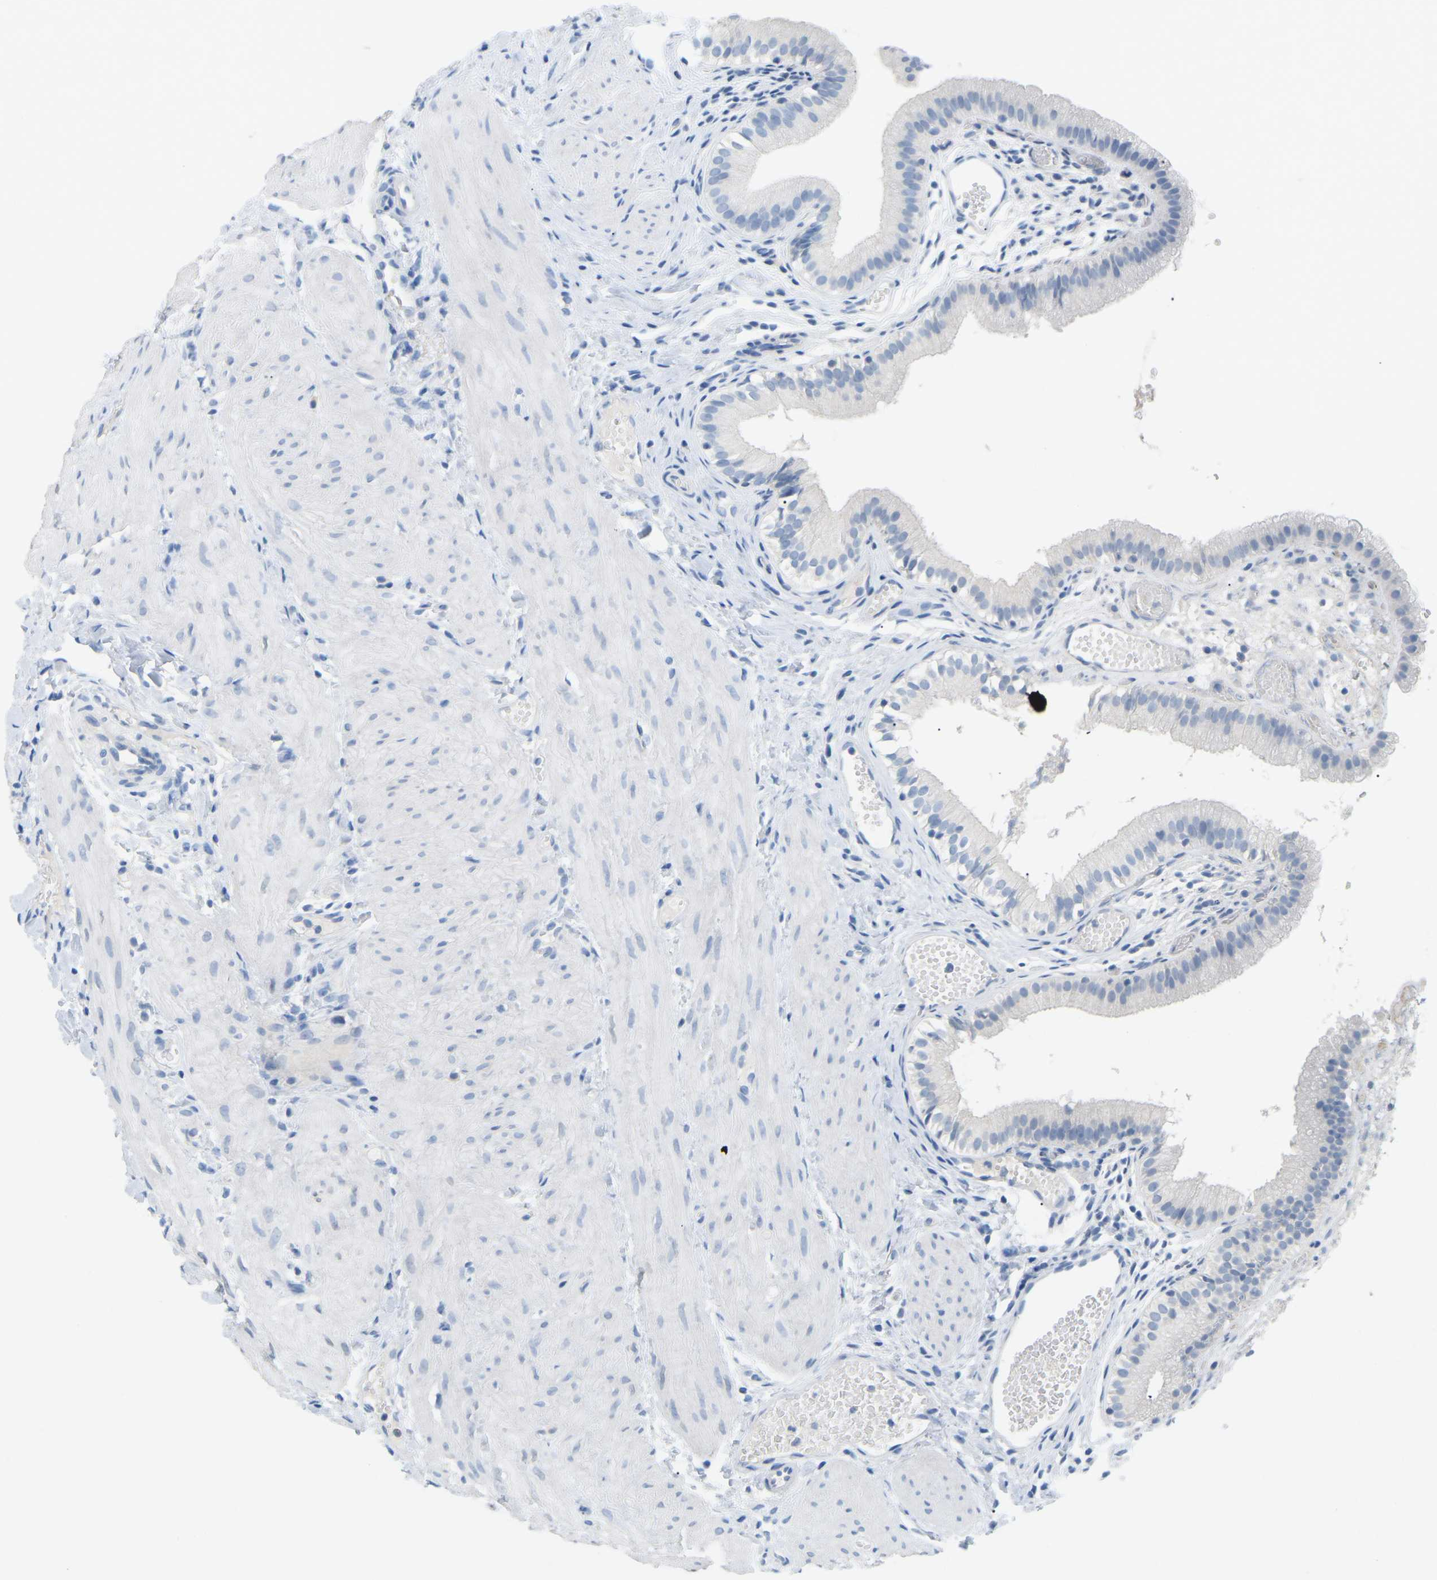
{"staining": {"intensity": "negative", "quantity": "none", "location": "none"}, "tissue": "gallbladder", "cell_type": "Glandular cells", "image_type": "normal", "snomed": [{"axis": "morphology", "description": "Normal tissue, NOS"}, {"axis": "topography", "description": "Gallbladder"}], "caption": "A high-resolution histopathology image shows immunohistochemistry staining of normal gallbladder, which shows no significant positivity in glandular cells. (DAB (3,3'-diaminobenzidine) immunohistochemistry (IHC) visualized using brightfield microscopy, high magnification).", "gene": "HBG2", "patient": {"sex": "female", "age": 26}}